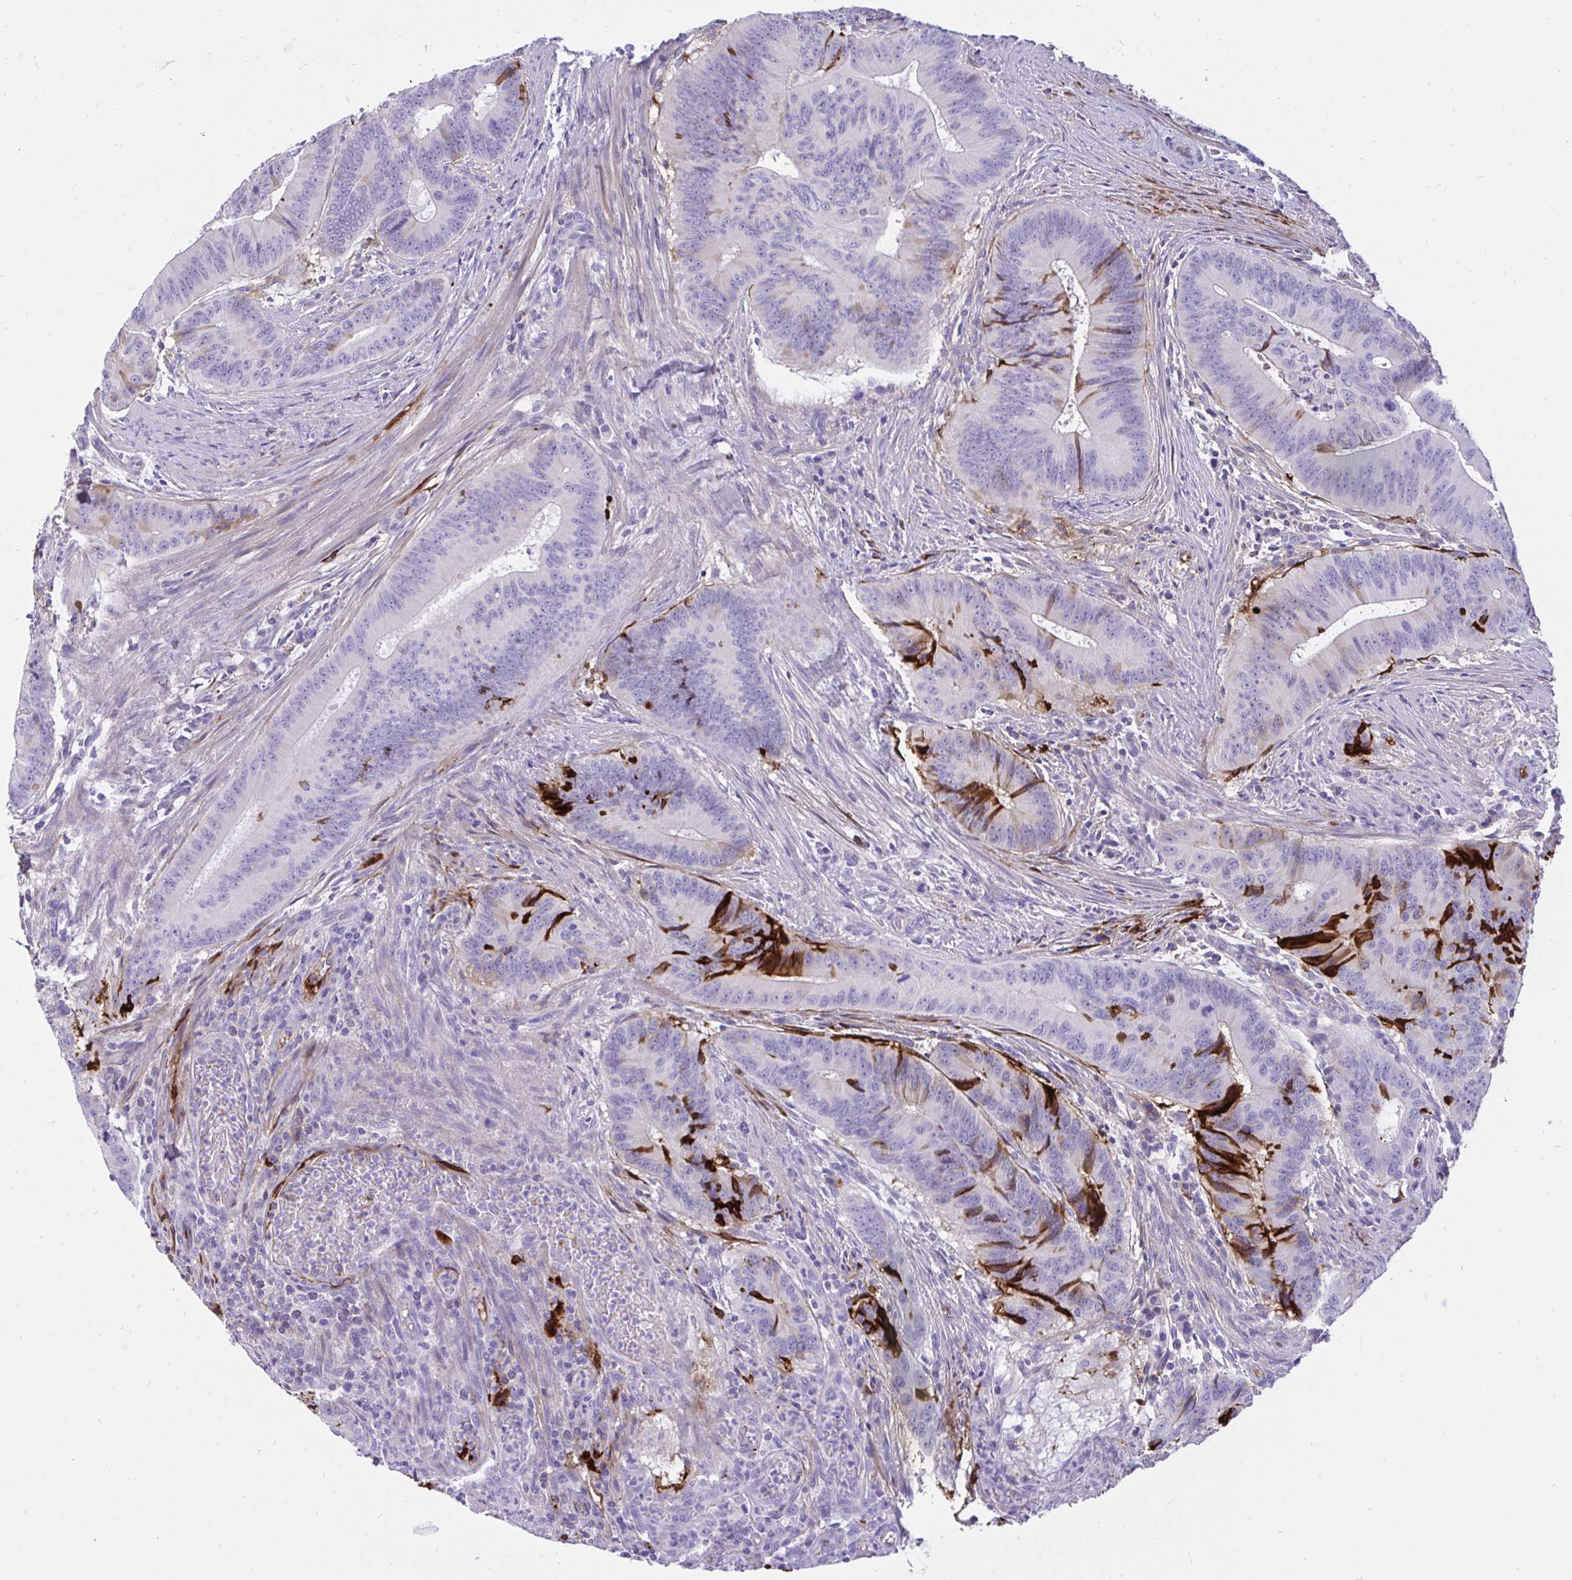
{"staining": {"intensity": "strong", "quantity": "<25%", "location": "cytoplasmic/membranous"}, "tissue": "colorectal cancer", "cell_type": "Tumor cells", "image_type": "cancer", "snomed": [{"axis": "morphology", "description": "Adenocarcinoma, NOS"}, {"axis": "topography", "description": "Colon"}], "caption": "A high-resolution micrograph shows IHC staining of colorectal cancer, which exhibits strong cytoplasmic/membranous positivity in approximately <25% of tumor cells.", "gene": "F2", "patient": {"sex": "male", "age": 62}}